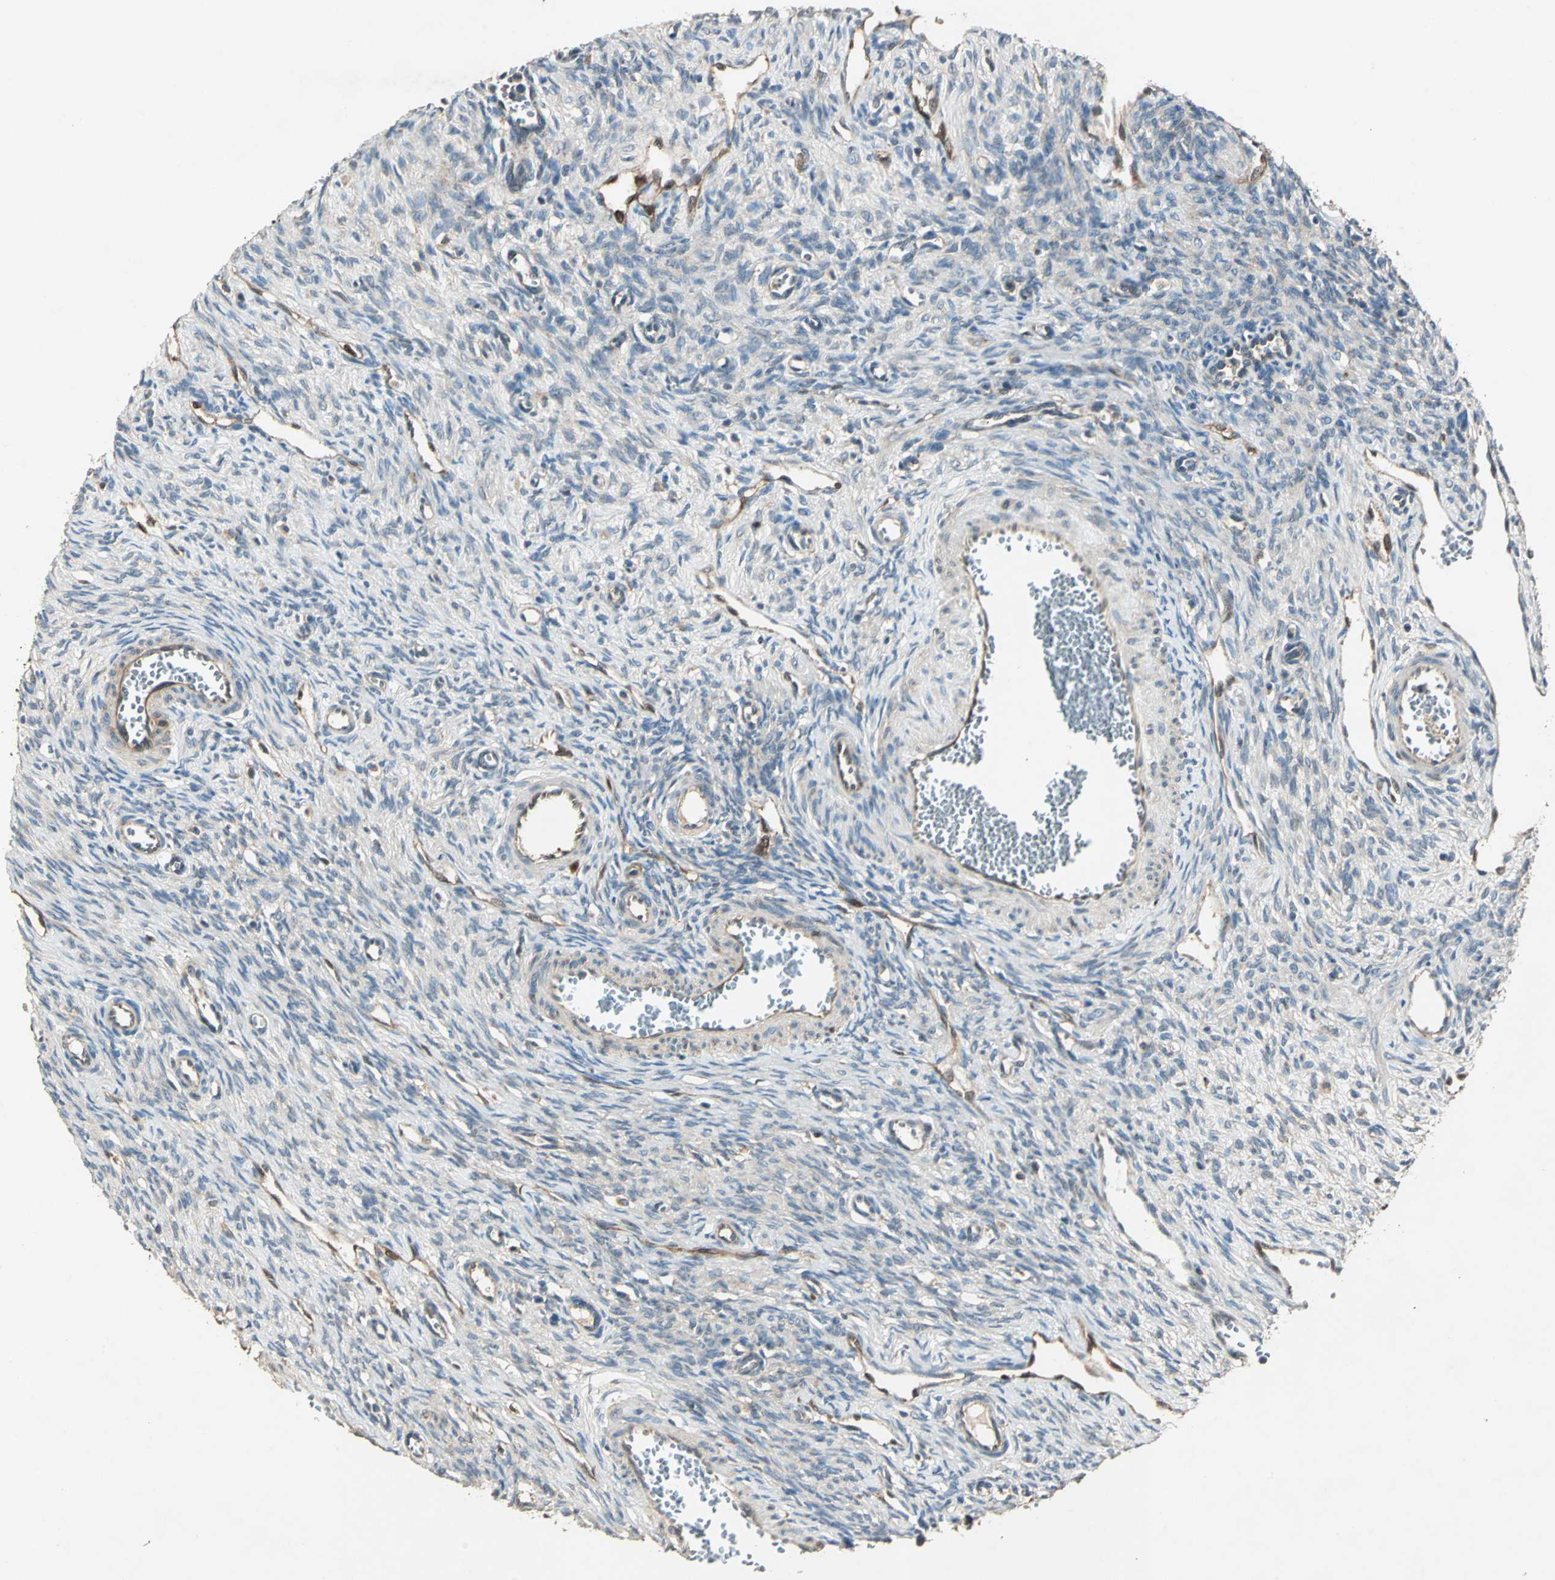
{"staining": {"intensity": "weak", "quantity": "25%-75%", "location": "cytoplasmic/membranous"}, "tissue": "ovary", "cell_type": "Ovarian stroma cells", "image_type": "normal", "snomed": [{"axis": "morphology", "description": "Normal tissue, NOS"}, {"axis": "topography", "description": "Ovary"}], "caption": "A high-resolution photomicrograph shows immunohistochemistry staining of benign ovary, which exhibits weak cytoplasmic/membranous staining in approximately 25%-75% of ovarian stroma cells.", "gene": "RRM2B", "patient": {"sex": "female", "age": 33}}